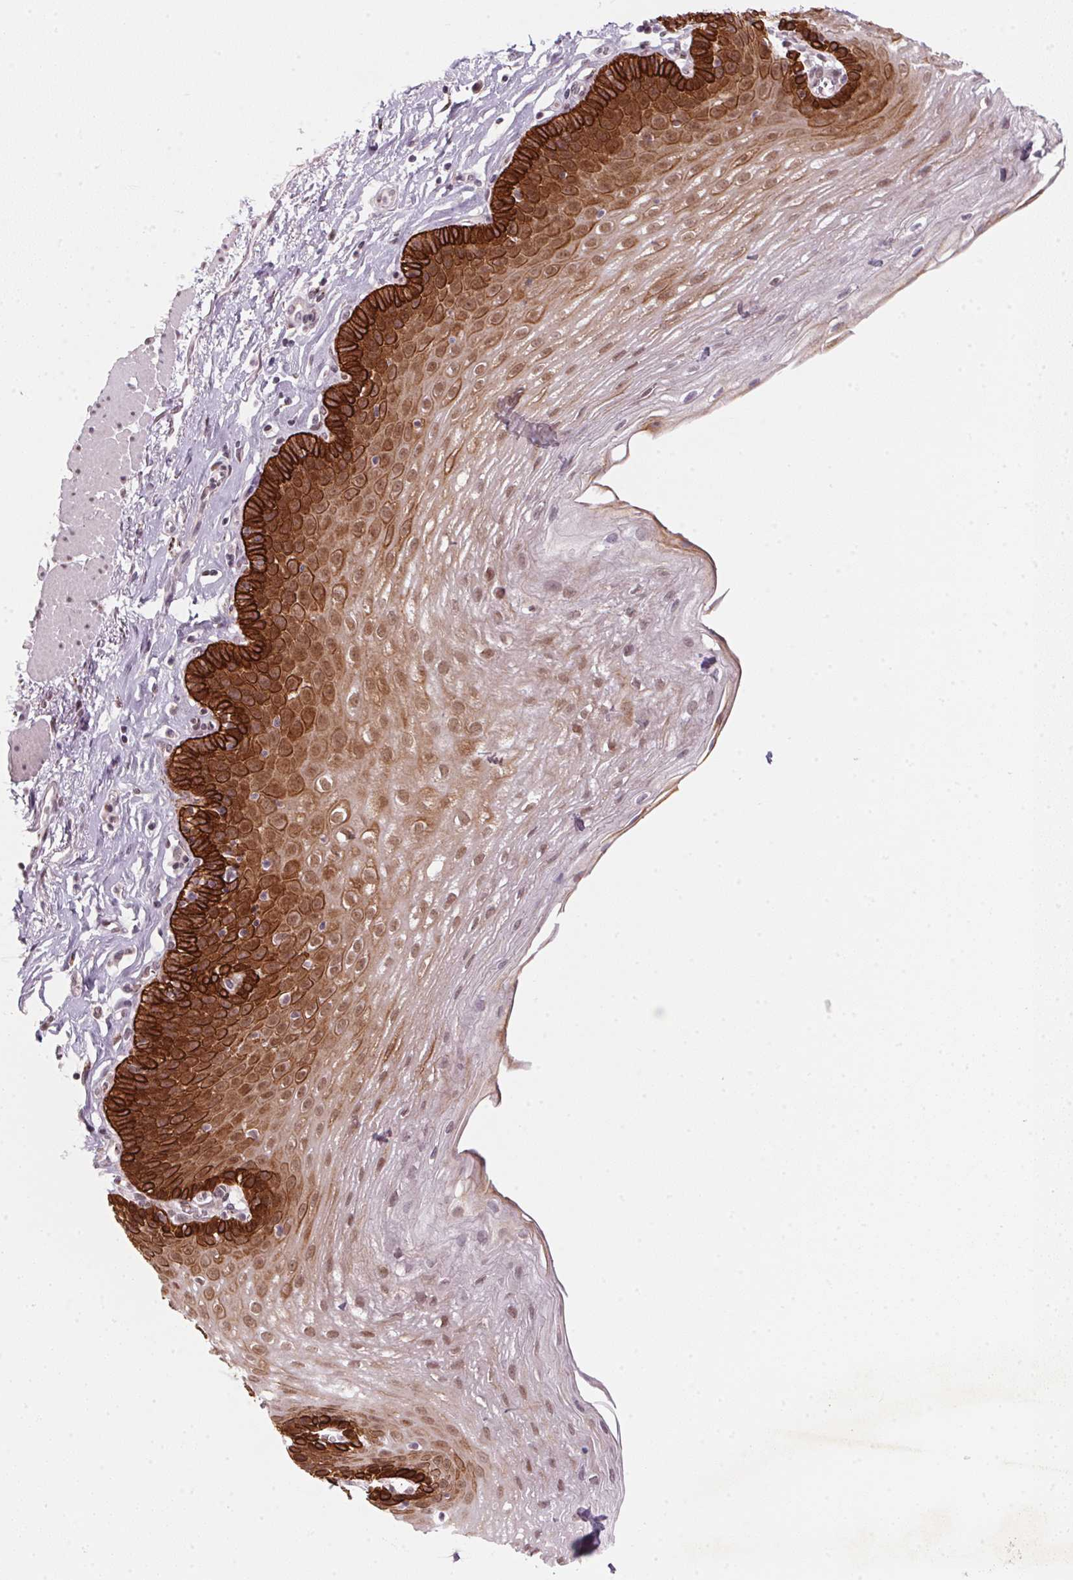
{"staining": {"intensity": "strong", "quantity": ">75%", "location": "cytoplasmic/membranous"}, "tissue": "esophagus", "cell_type": "Squamous epithelial cells", "image_type": "normal", "snomed": [{"axis": "morphology", "description": "Normal tissue, NOS"}, {"axis": "topography", "description": "Esophagus"}], "caption": "The histopathology image displays staining of unremarkable esophagus, revealing strong cytoplasmic/membranous protein positivity (brown color) within squamous epithelial cells. Nuclei are stained in blue.", "gene": "RAB22A", "patient": {"sex": "female", "age": 81}}